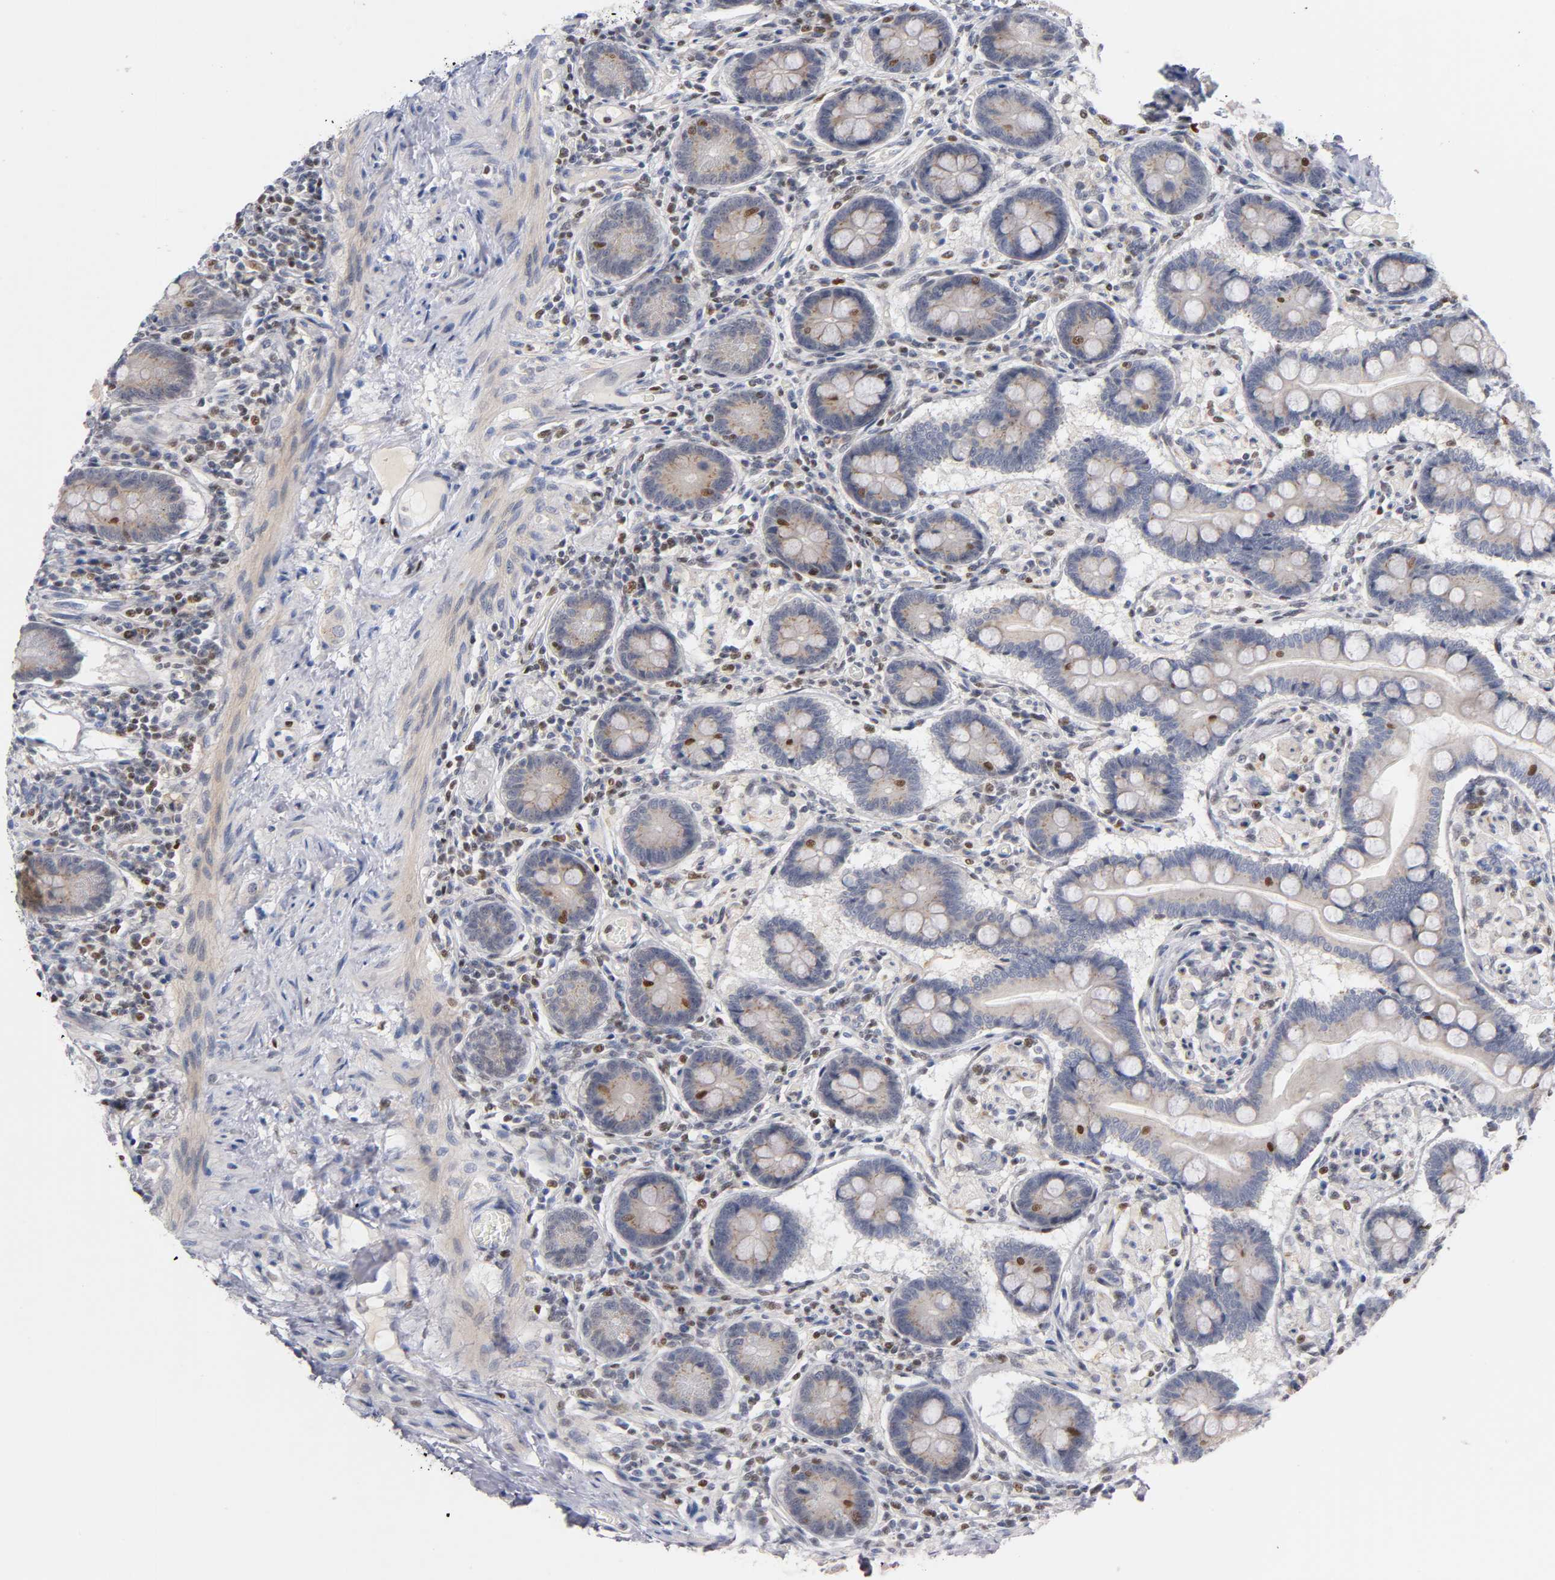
{"staining": {"intensity": "moderate", "quantity": ">75%", "location": "cytoplasmic/membranous,nuclear"}, "tissue": "small intestine", "cell_type": "Glandular cells", "image_type": "normal", "snomed": [{"axis": "morphology", "description": "Normal tissue, NOS"}, {"axis": "topography", "description": "Small intestine"}], "caption": "This micrograph displays immunohistochemistry staining of unremarkable human small intestine, with medium moderate cytoplasmic/membranous,nuclear staining in approximately >75% of glandular cells.", "gene": "RUNX1", "patient": {"sex": "male", "age": 41}}